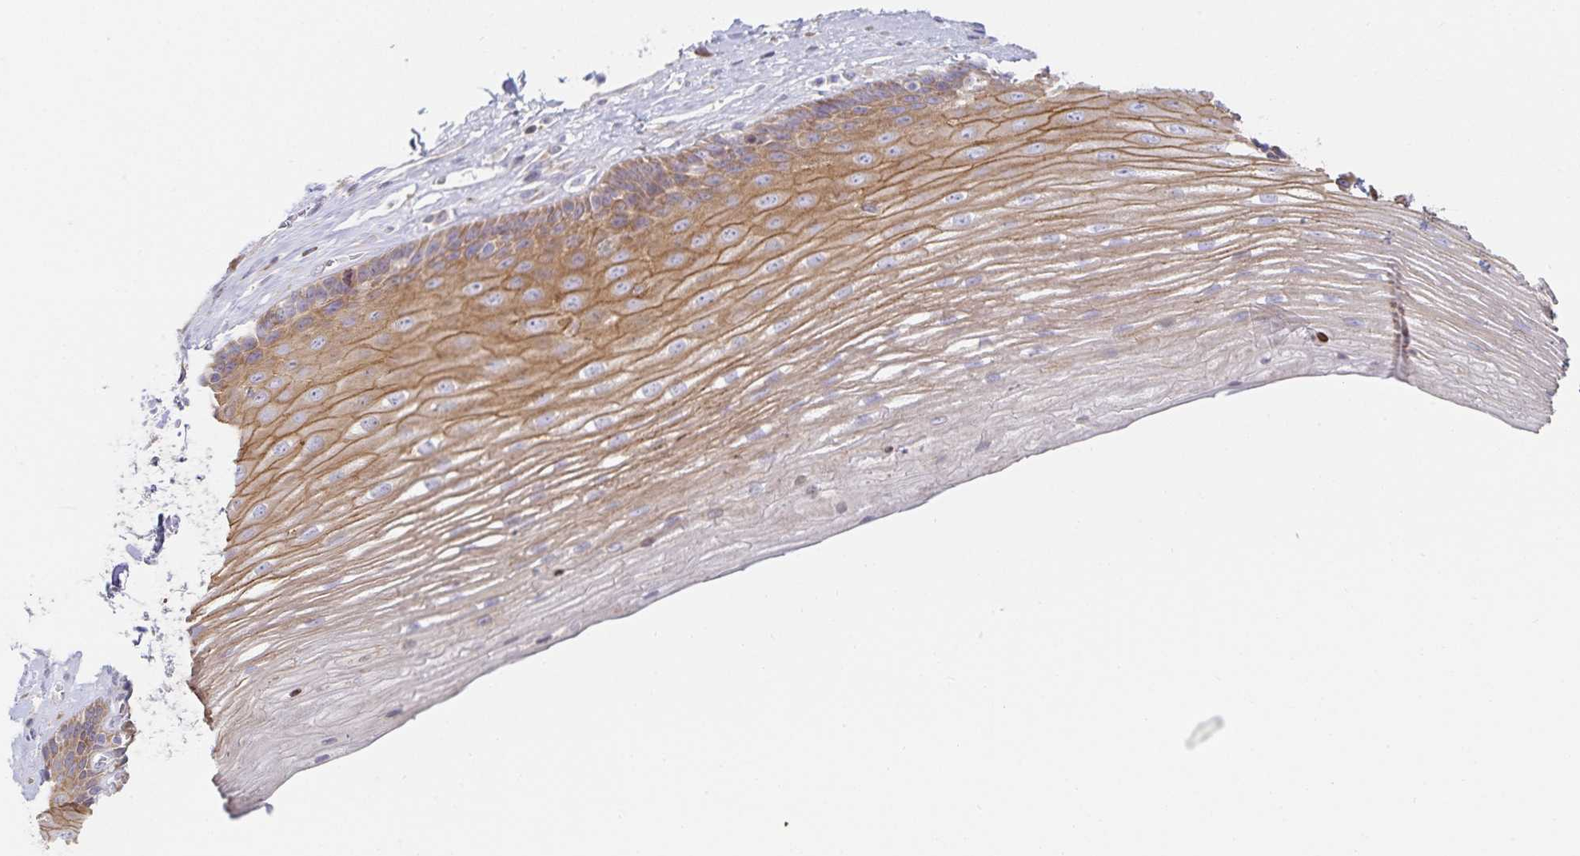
{"staining": {"intensity": "moderate", "quantity": ">75%", "location": "cytoplasmic/membranous"}, "tissue": "esophagus", "cell_type": "Squamous epithelial cells", "image_type": "normal", "snomed": [{"axis": "morphology", "description": "Normal tissue, NOS"}, {"axis": "topography", "description": "Esophagus"}], "caption": "Unremarkable esophagus was stained to show a protein in brown. There is medium levels of moderate cytoplasmic/membranous positivity in approximately >75% of squamous epithelial cells. (IHC, brightfield microscopy, high magnification).", "gene": "NOMO1", "patient": {"sex": "male", "age": 62}}